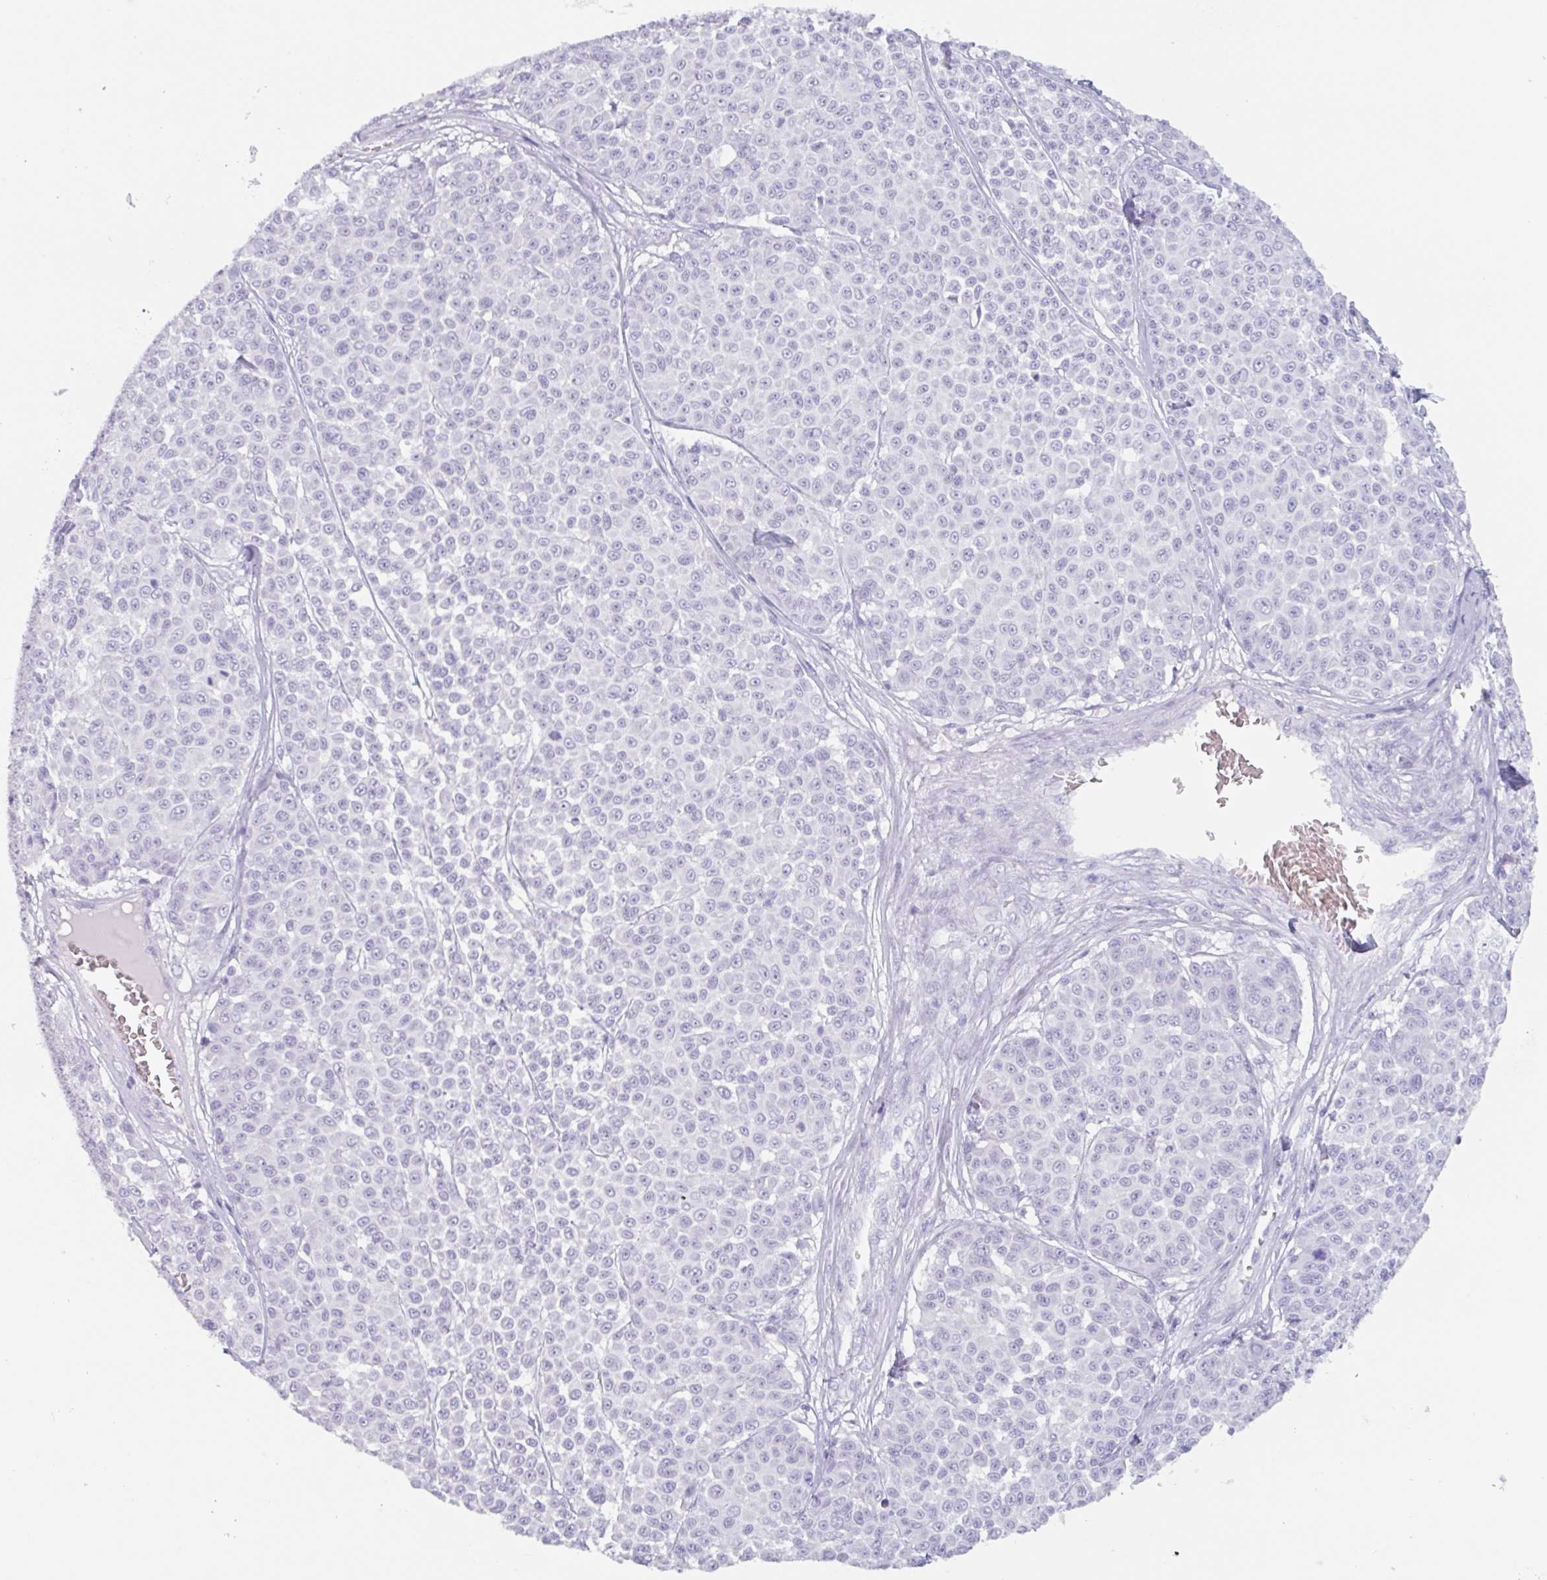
{"staining": {"intensity": "negative", "quantity": "none", "location": "none"}, "tissue": "melanoma", "cell_type": "Tumor cells", "image_type": "cancer", "snomed": [{"axis": "morphology", "description": "Malignant melanoma, NOS"}, {"axis": "topography", "description": "Skin"}], "caption": "Malignant melanoma was stained to show a protein in brown. There is no significant staining in tumor cells.", "gene": "EMC4", "patient": {"sex": "male", "age": 46}}